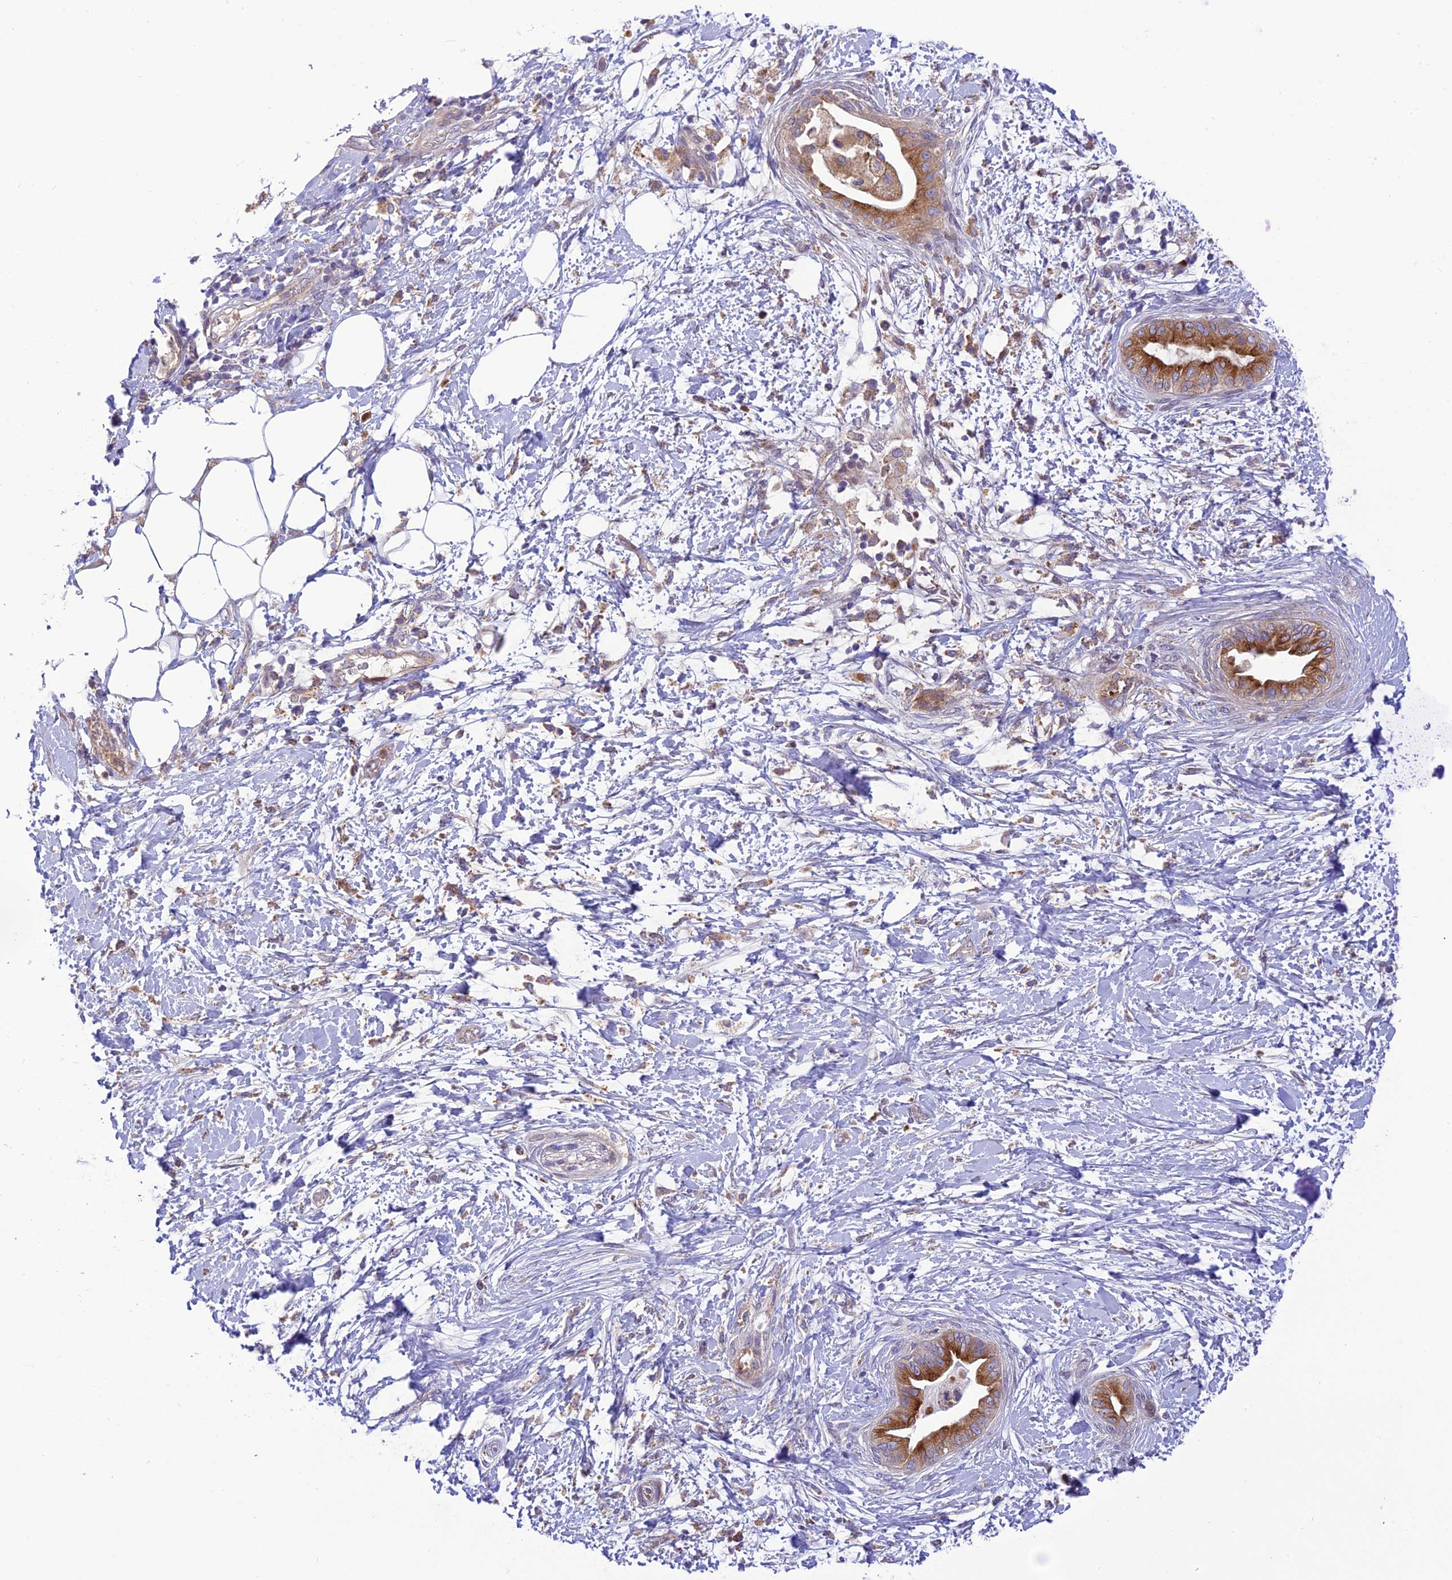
{"staining": {"intensity": "negative", "quantity": "none", "location": "none"}, "tissue": "adipose tissue", "cell_type": "Adipocytes", "image_type": "normal", "snomed": [{"axis": "morphology", "description": "Normal tissue, NOS"}, {"axis": "morphology", "description": "Adenocarcinoma, NOS"}, {"axis": "topography", "description": "Duodenum"}, {"axis": "topography", "description": "Peripheral nerve tissue"}], "caption": "Immunohistochemical staining of unremarkable human adipose tissue exhibits no significant staining in adipocytes. (DAB immunohistochemistry (IHC) visualized using brightfield microscopy, high magnification).", "gene": "JMY", "patient": {"sex": "female", "age": 60}}